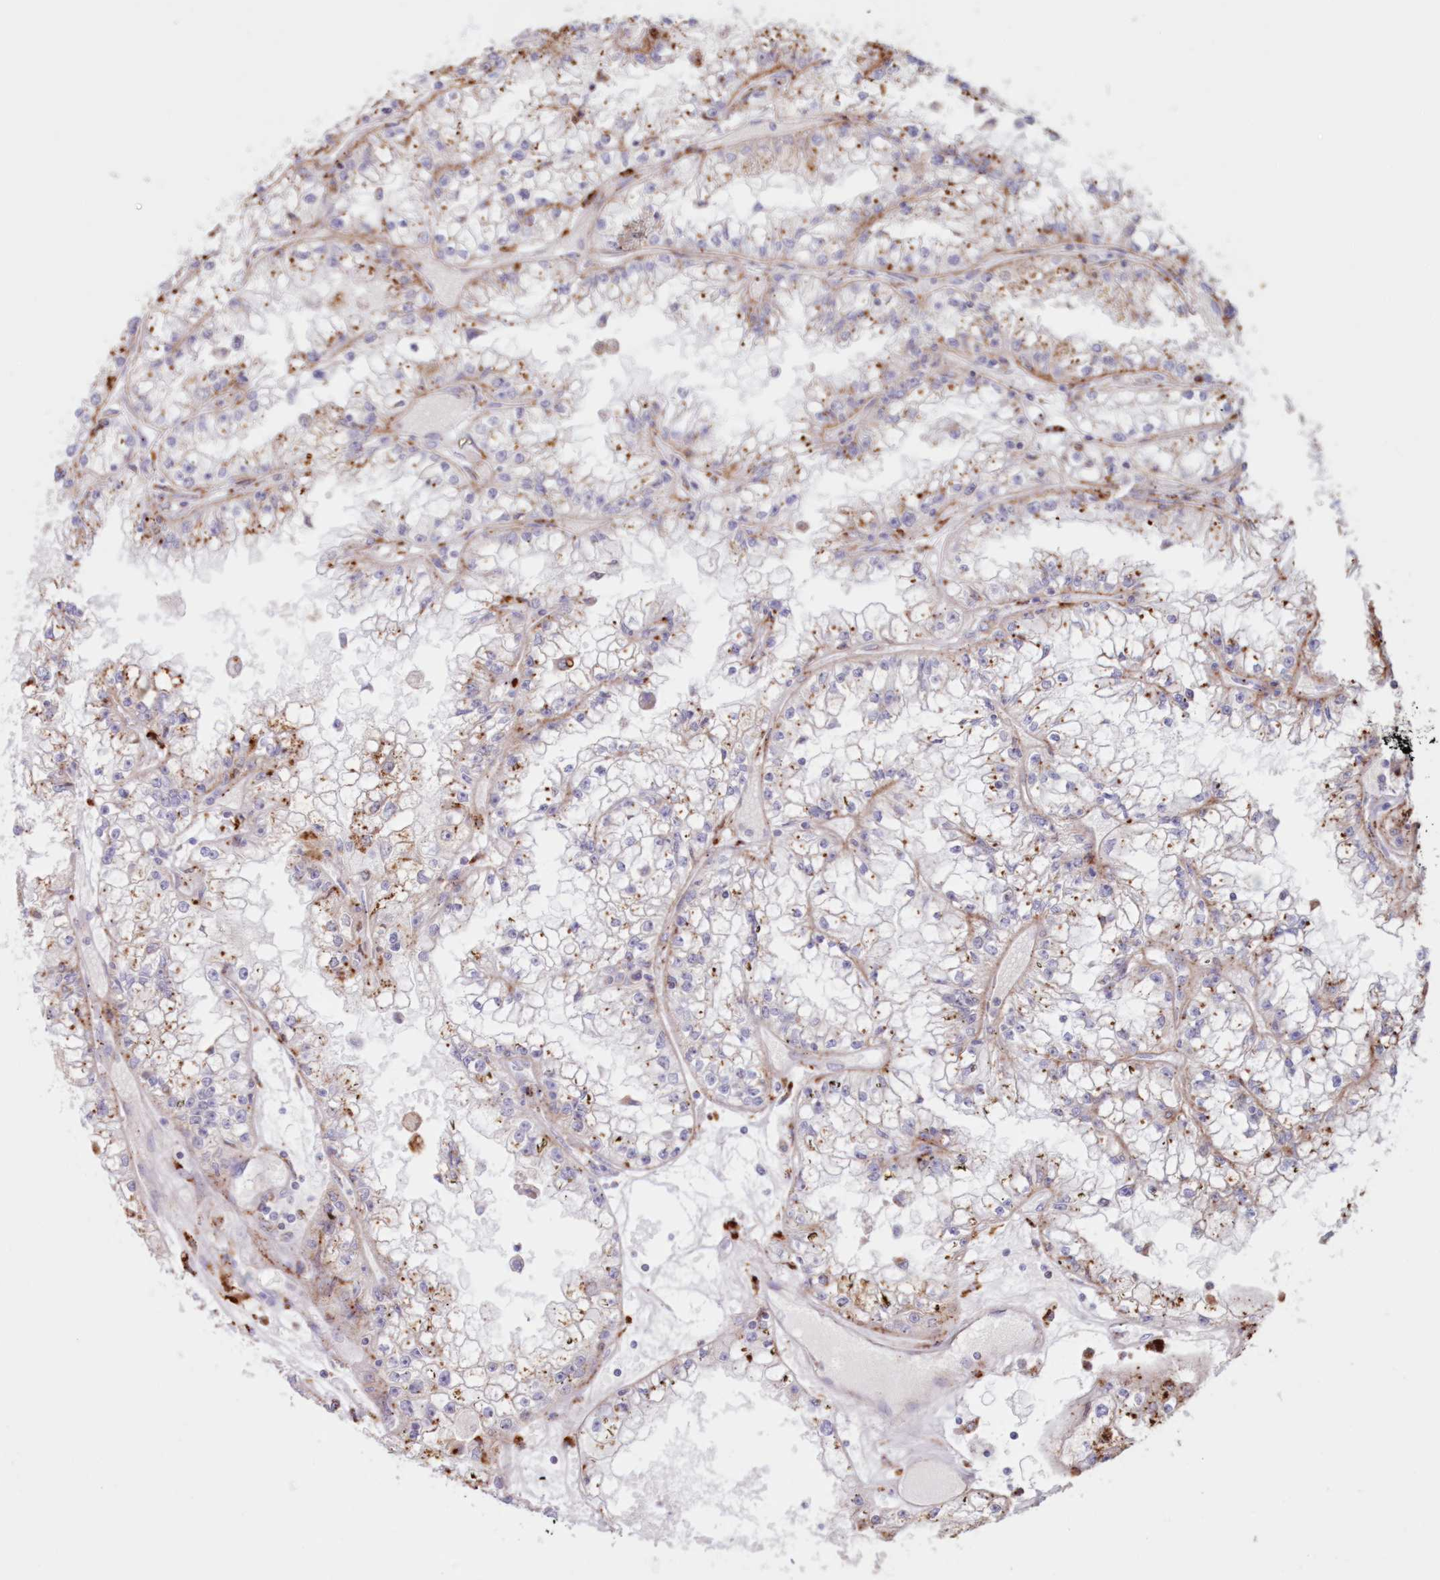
{"staining": {"intensity": "moderate", "quantity": "25%-75%", "location": "cytoplasmic/membranous"}, "tissue": "renal cancer", "cell_type": "Tumor cells", "image_type": "cancer", "snomed": [{"axis": "morphology", "description": "Adenocarcinoma, NOS"}, {"axis": "topography", "description": "Kidney"}], "caption": "The micrograph shows immunohistochemical staining of renal adenocarcinoma. There is moderate cytoplasmic/membranous positivity is seen in about 25%-75% of tumor cells.", "gene": "TPP1", "patient": {"sex": "male", "age": 56}}